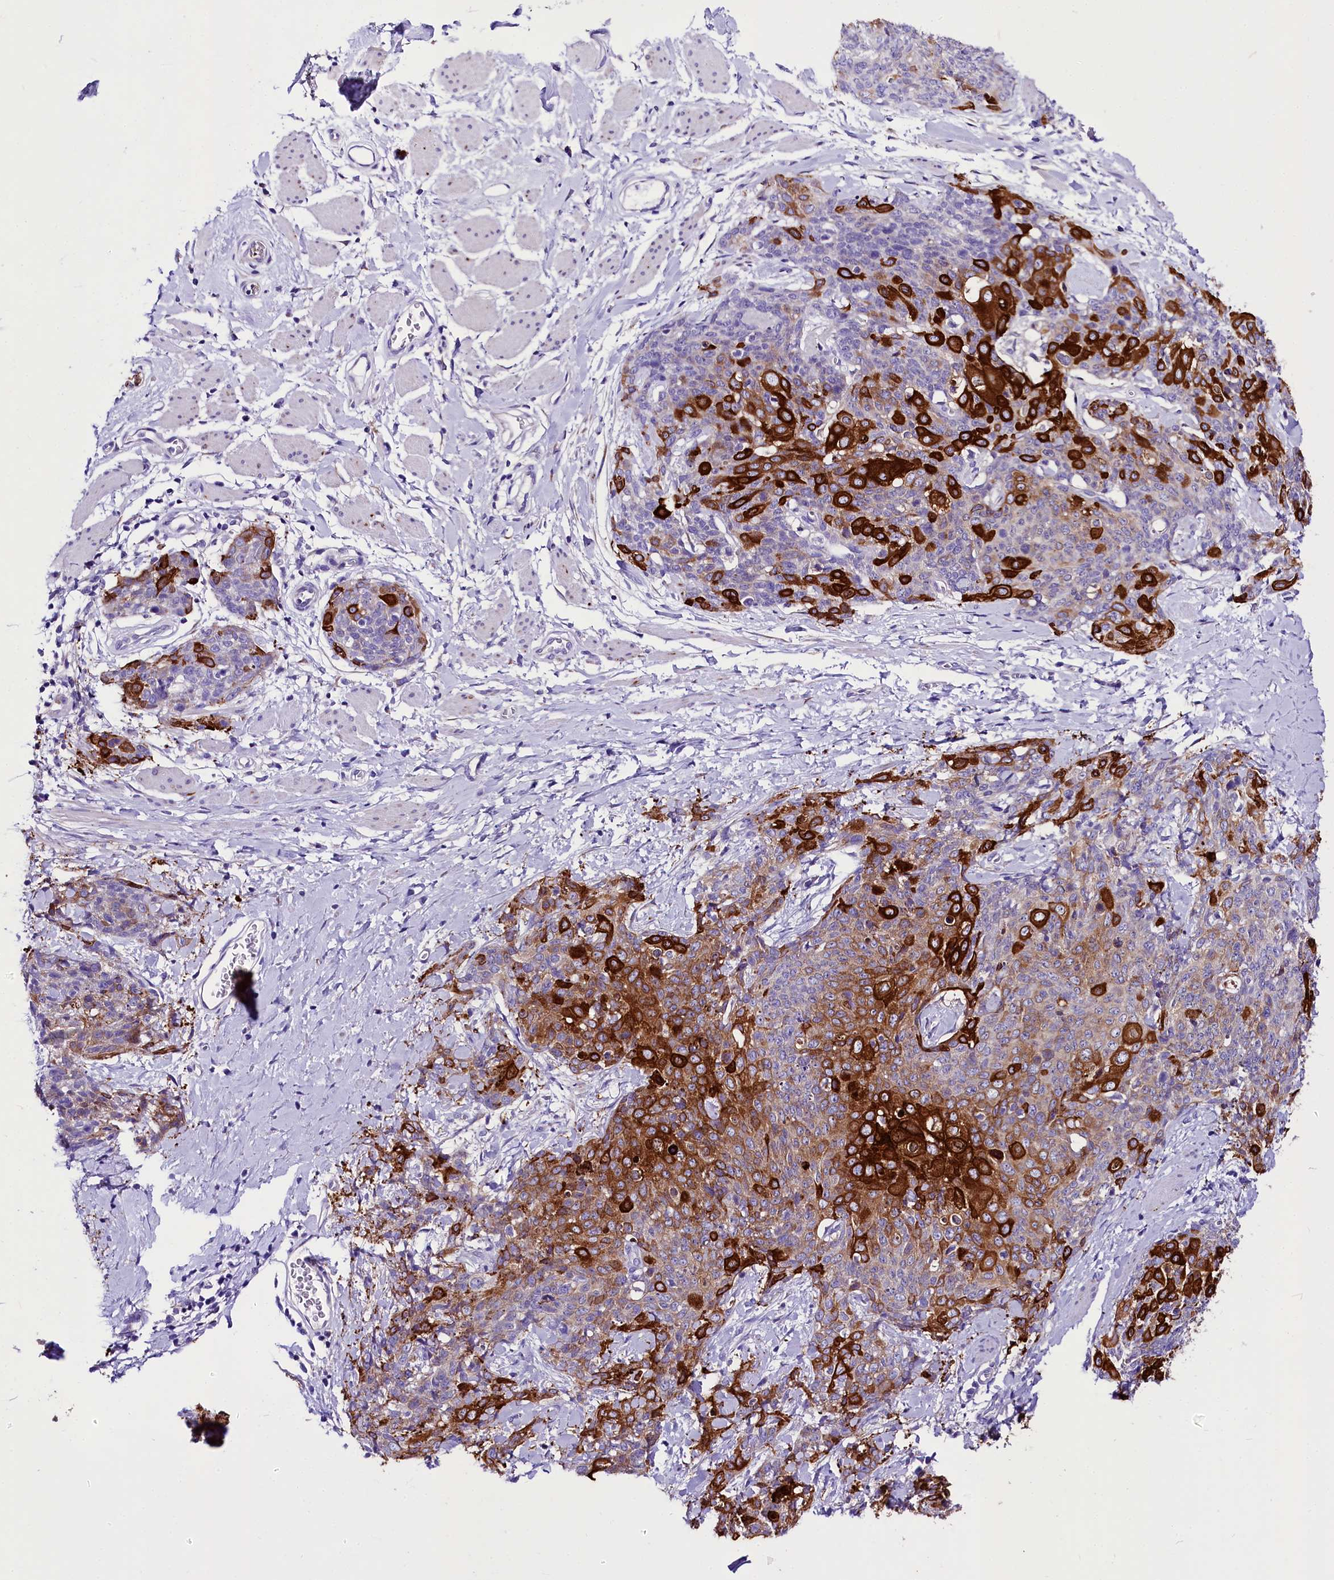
{"staining": {"intensity": "strong", "quantity": "25%-75%", "location": "cytoplasmic/membranous"}, "tissue": "skin cancer", "cell_type": "Tumor cells", "image_type": "cancer", "snomed": [{"axis": "morphology", "description": "Squamous cell carcinoma, NOS"}, {"axis": "topography", "description": "Skin"}, {"axis": "topography", "description": "Vulva"}], "caption": "Protein analysis of squamous cell carcinoma (skin) tissue displays strong cytoplasmic/membranous expression in approximately 25%-75% of tumor cells. Using DAB (brown) and hematoxylin (blue) stains, captured at high magnification using brightfield microscopy.", "gene": "A2ML1", "patient": {"sex": "female", "age": 85}}